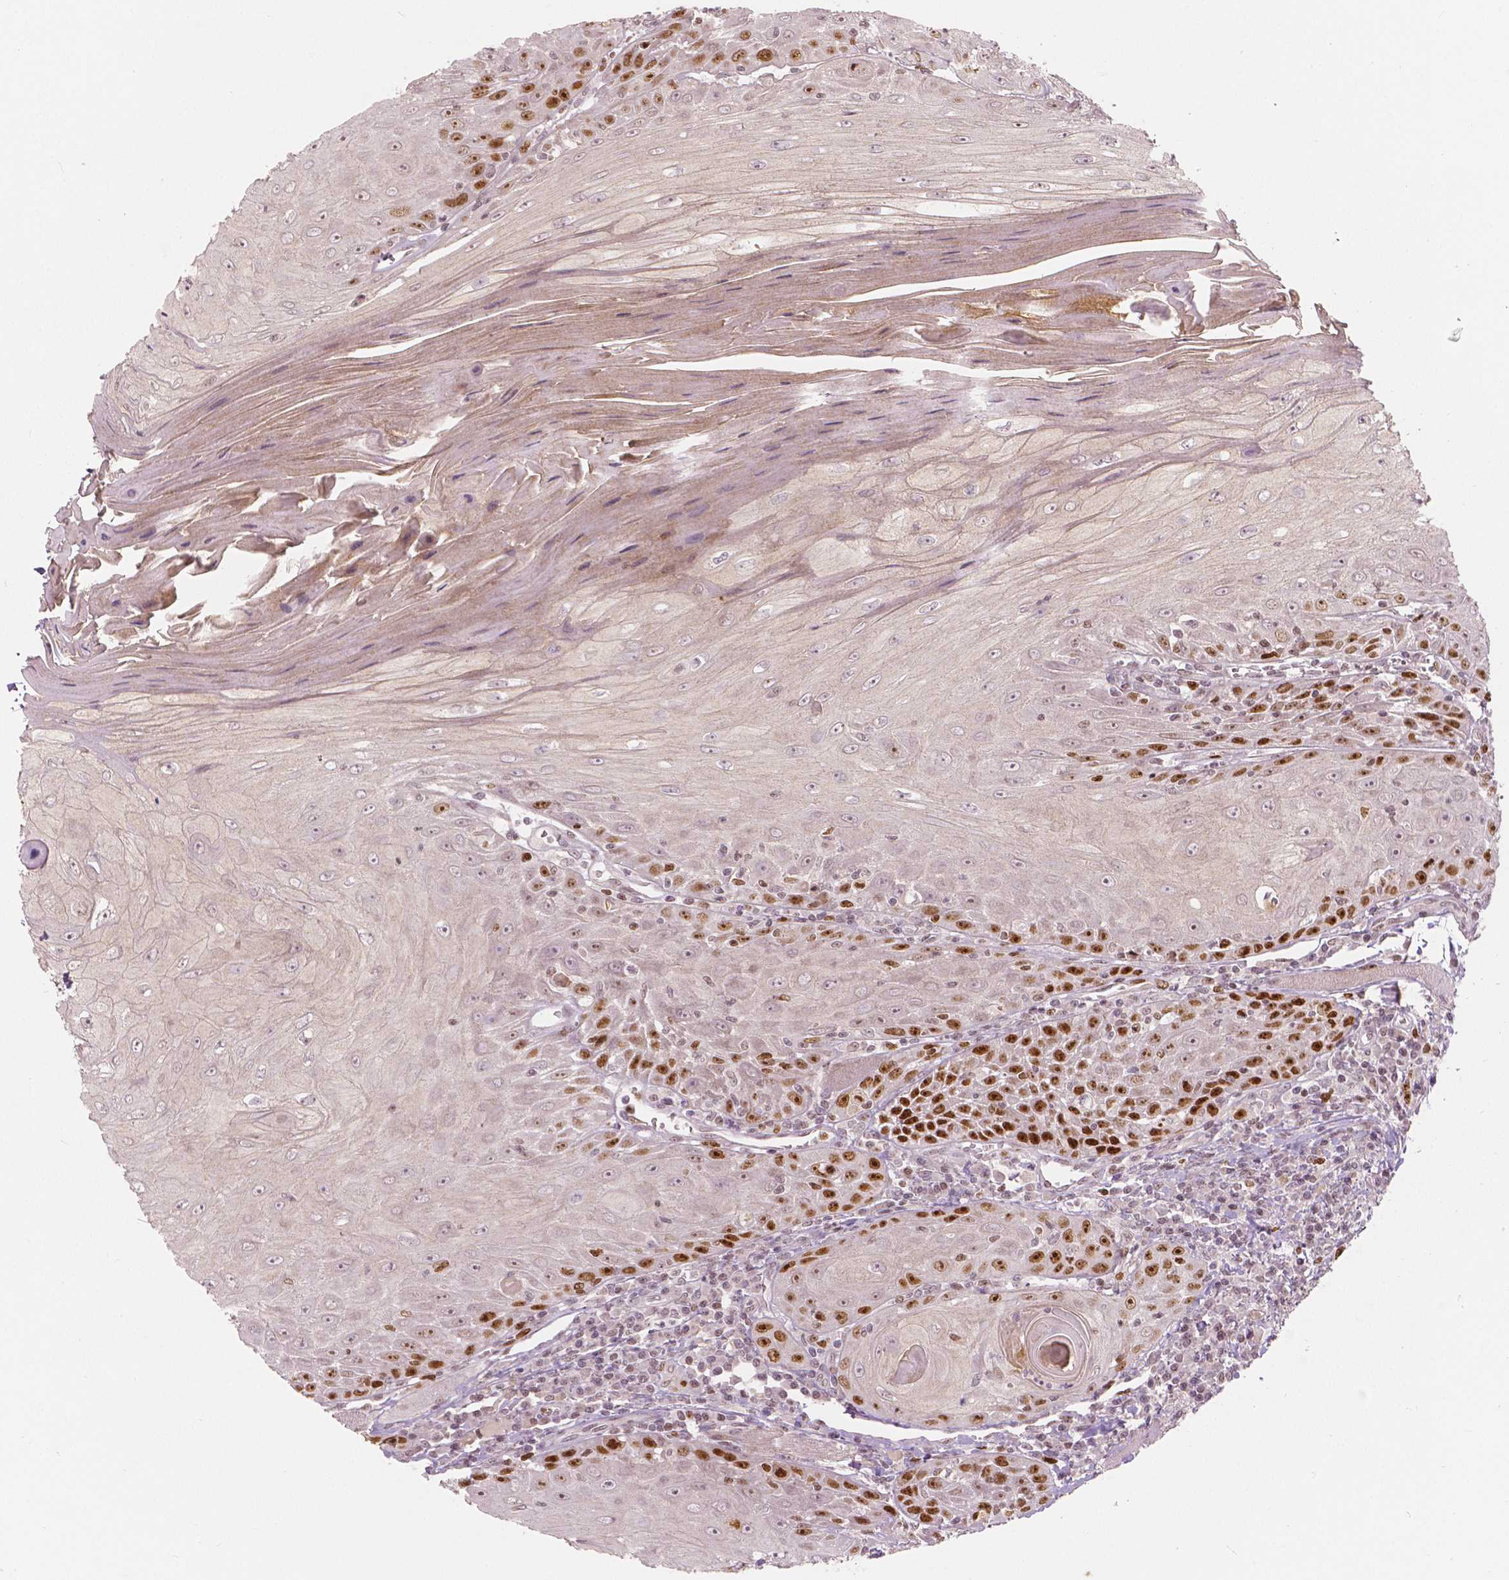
{"staining": {"intensity": "strong", "quantity": "25%-75%", "location": "nuclear"}, "tissue": "head and neck cancer", "cell_type": "Tumor cells", "image_type": "cancer", "snomed": [{"axis": "morphology", "description": "Squamous cell carcinoma, NOS"}, {"axis": "topography", "description": "Head-Neck"}], "caption": "Head and neck cancer tissue demonstrates strong nuclear expression in approximately 25%-75% of tumor cells, visualized by immunohistochemistry. (Brightfield microscopy of DAB IHC at high magnification).", "gene": "NSD2", "patient": {"sex": "male", "age": 52}}